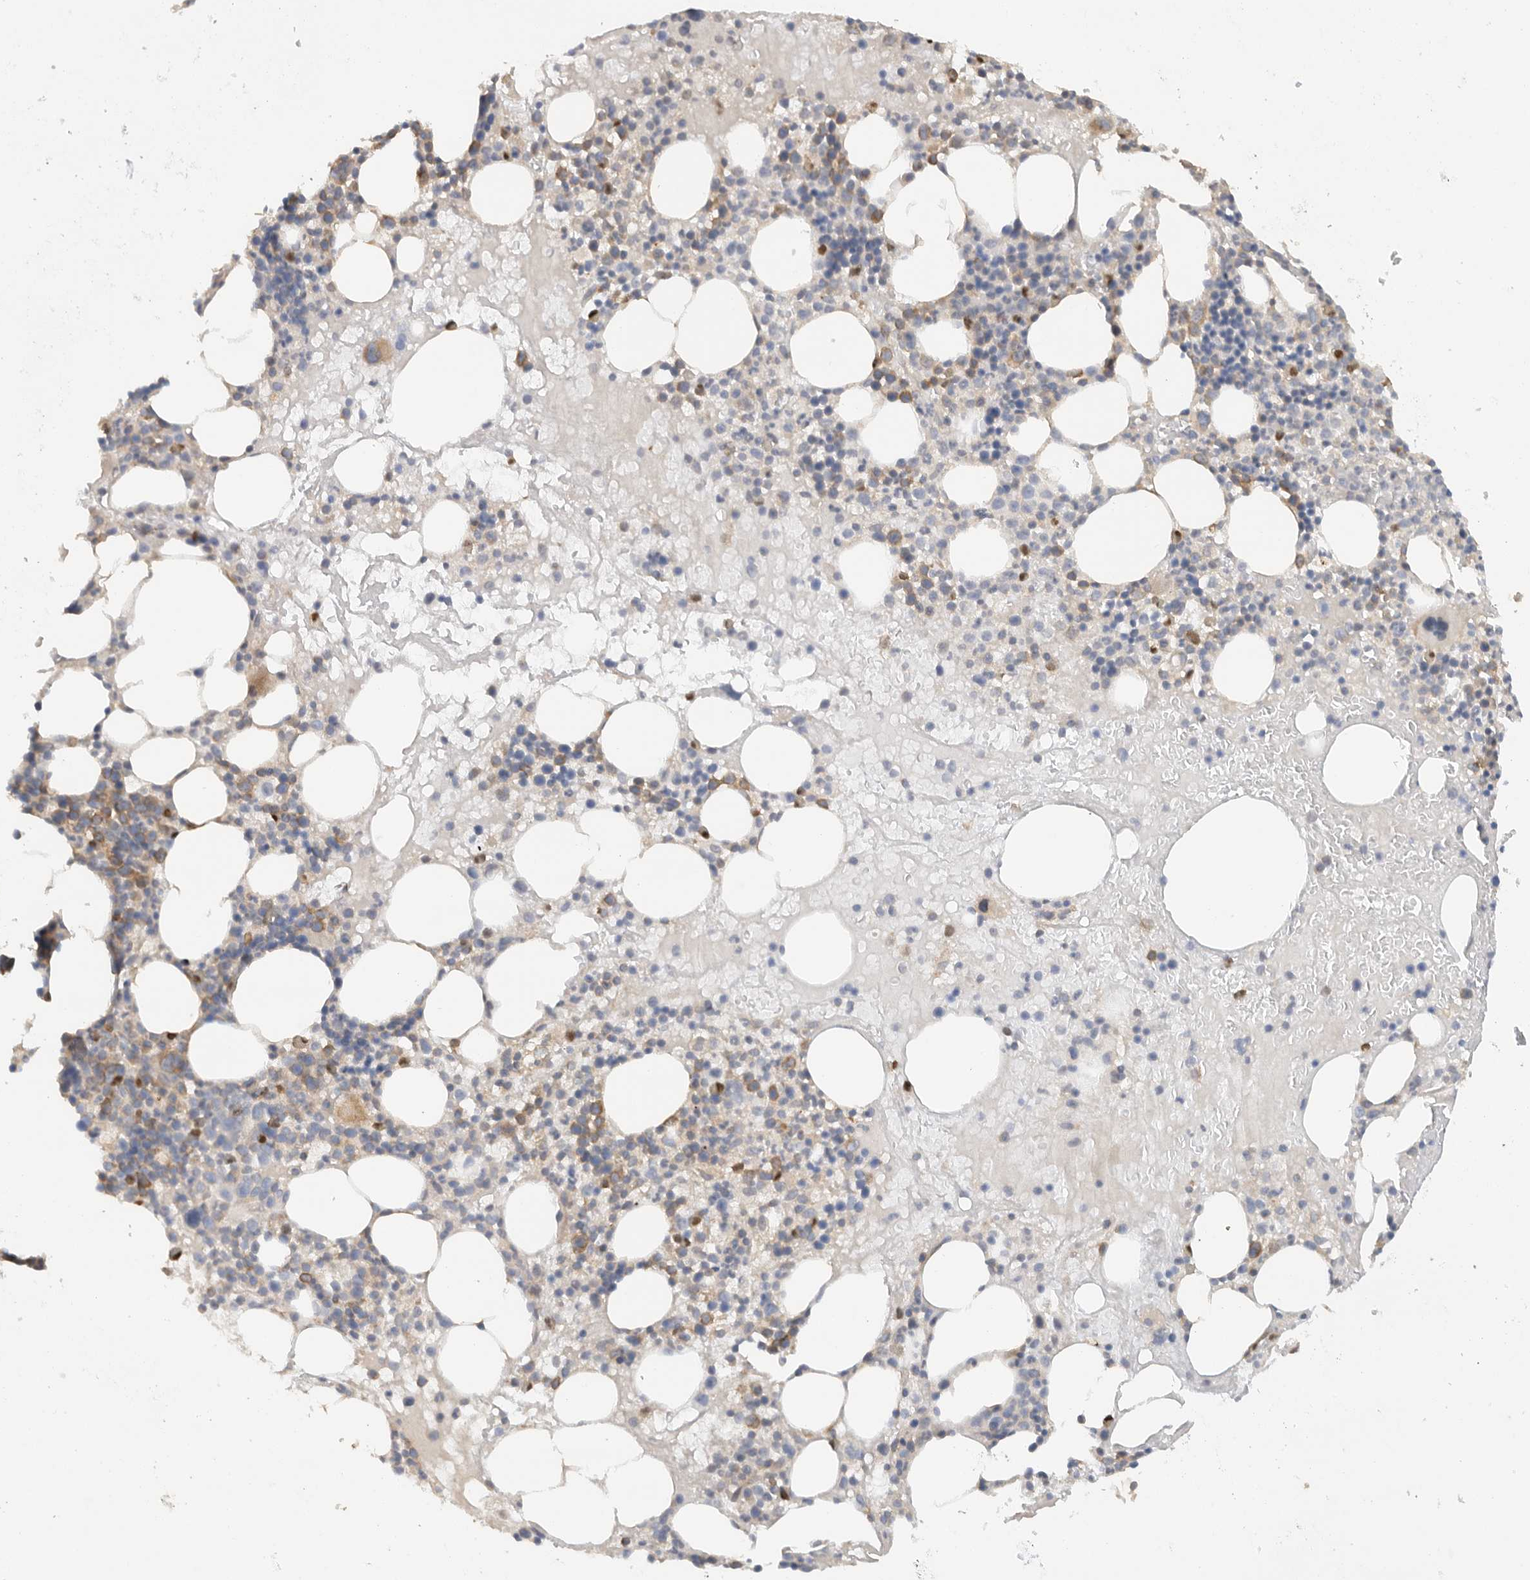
{"staining": {"intensity": "moderate", "quantity": "<25%", "location": "cytoplasmic/membranous"}, "tissue": "bone marrow", "cell_type": "Hematopoietic cells", "image_type": "normal", "snomed": [{"axis": "morphology", "description": "Normal tissue, NOS"}, {"axis": "morphology", "description": "Inflammation, NOS"}, {"axis": "topography", "description": "Bone marrow"}], "caption": "Immunohistochemistry (IHC) image of benign bone marrow: human bone marrow stained using immunohistochemistry demonstrates low levels of moderate protein expression localized specifically in the cytoplasmic/membranous of hematopoietic cells, appearing as a cytoplasmic/membranous brown color.", "gene": "PUM1", "patient": {"sex": "female", "age": 77}}